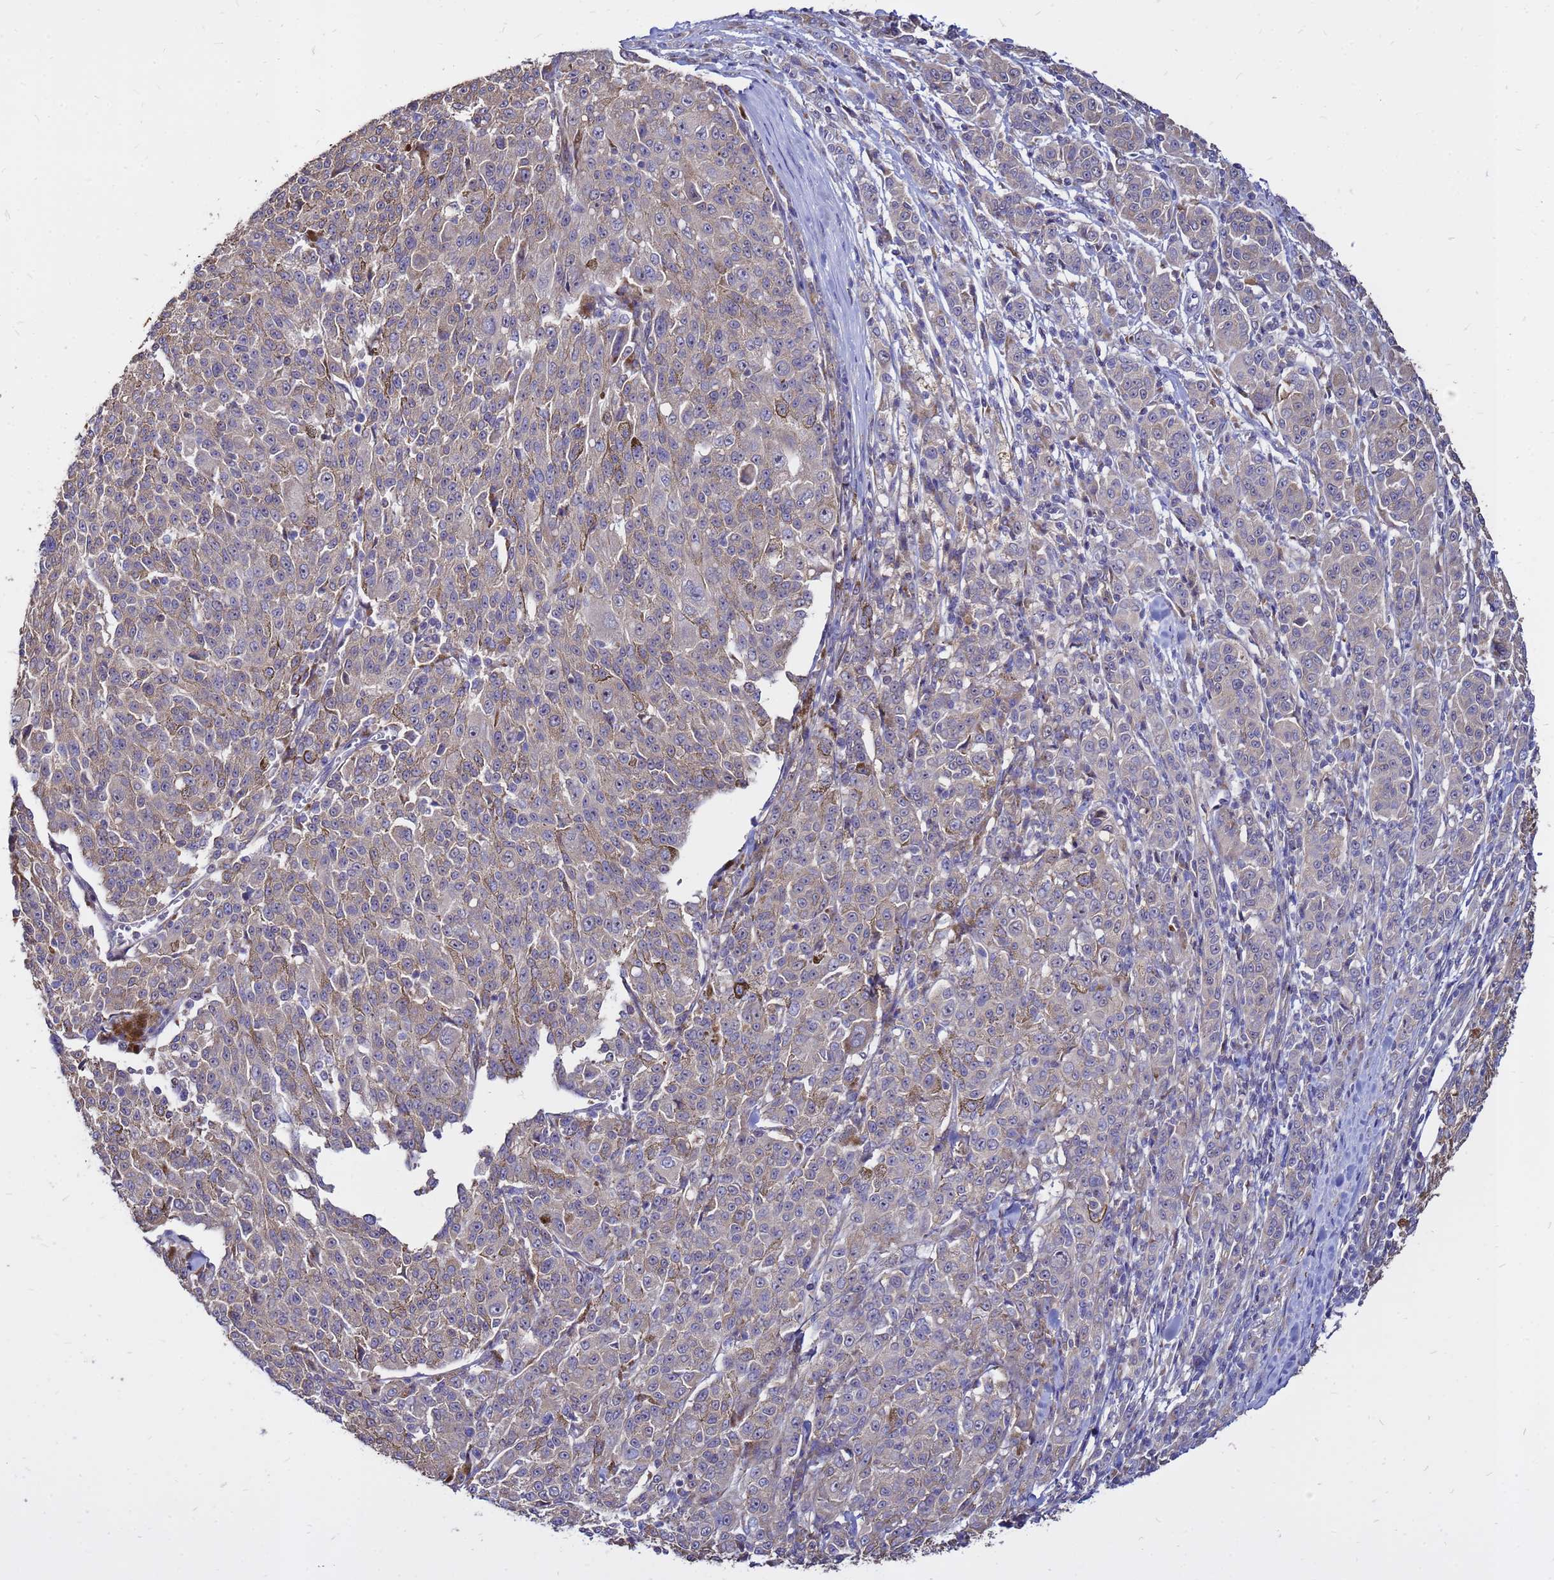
{"staining": {"intensity": "weak", "quantity": "25%-75%", "location": "cytoplasmic/membranous"}, "tissue": "melanoma", "cell_type": "Tumor cells", "image_type": "cancer", "snomed": [{"axis": "morphology", "description": "Malignant melanoma, NOS"}, {"axis": "topography", "description": "Skin"}], "caption": "A histopathology image of human malignant melanoma stained for a protein displays weak cytoplasmic/membranous brown staining in tumor cells.", "gene": "MOB2", "patient": {"sex": "female", "age": 52}}